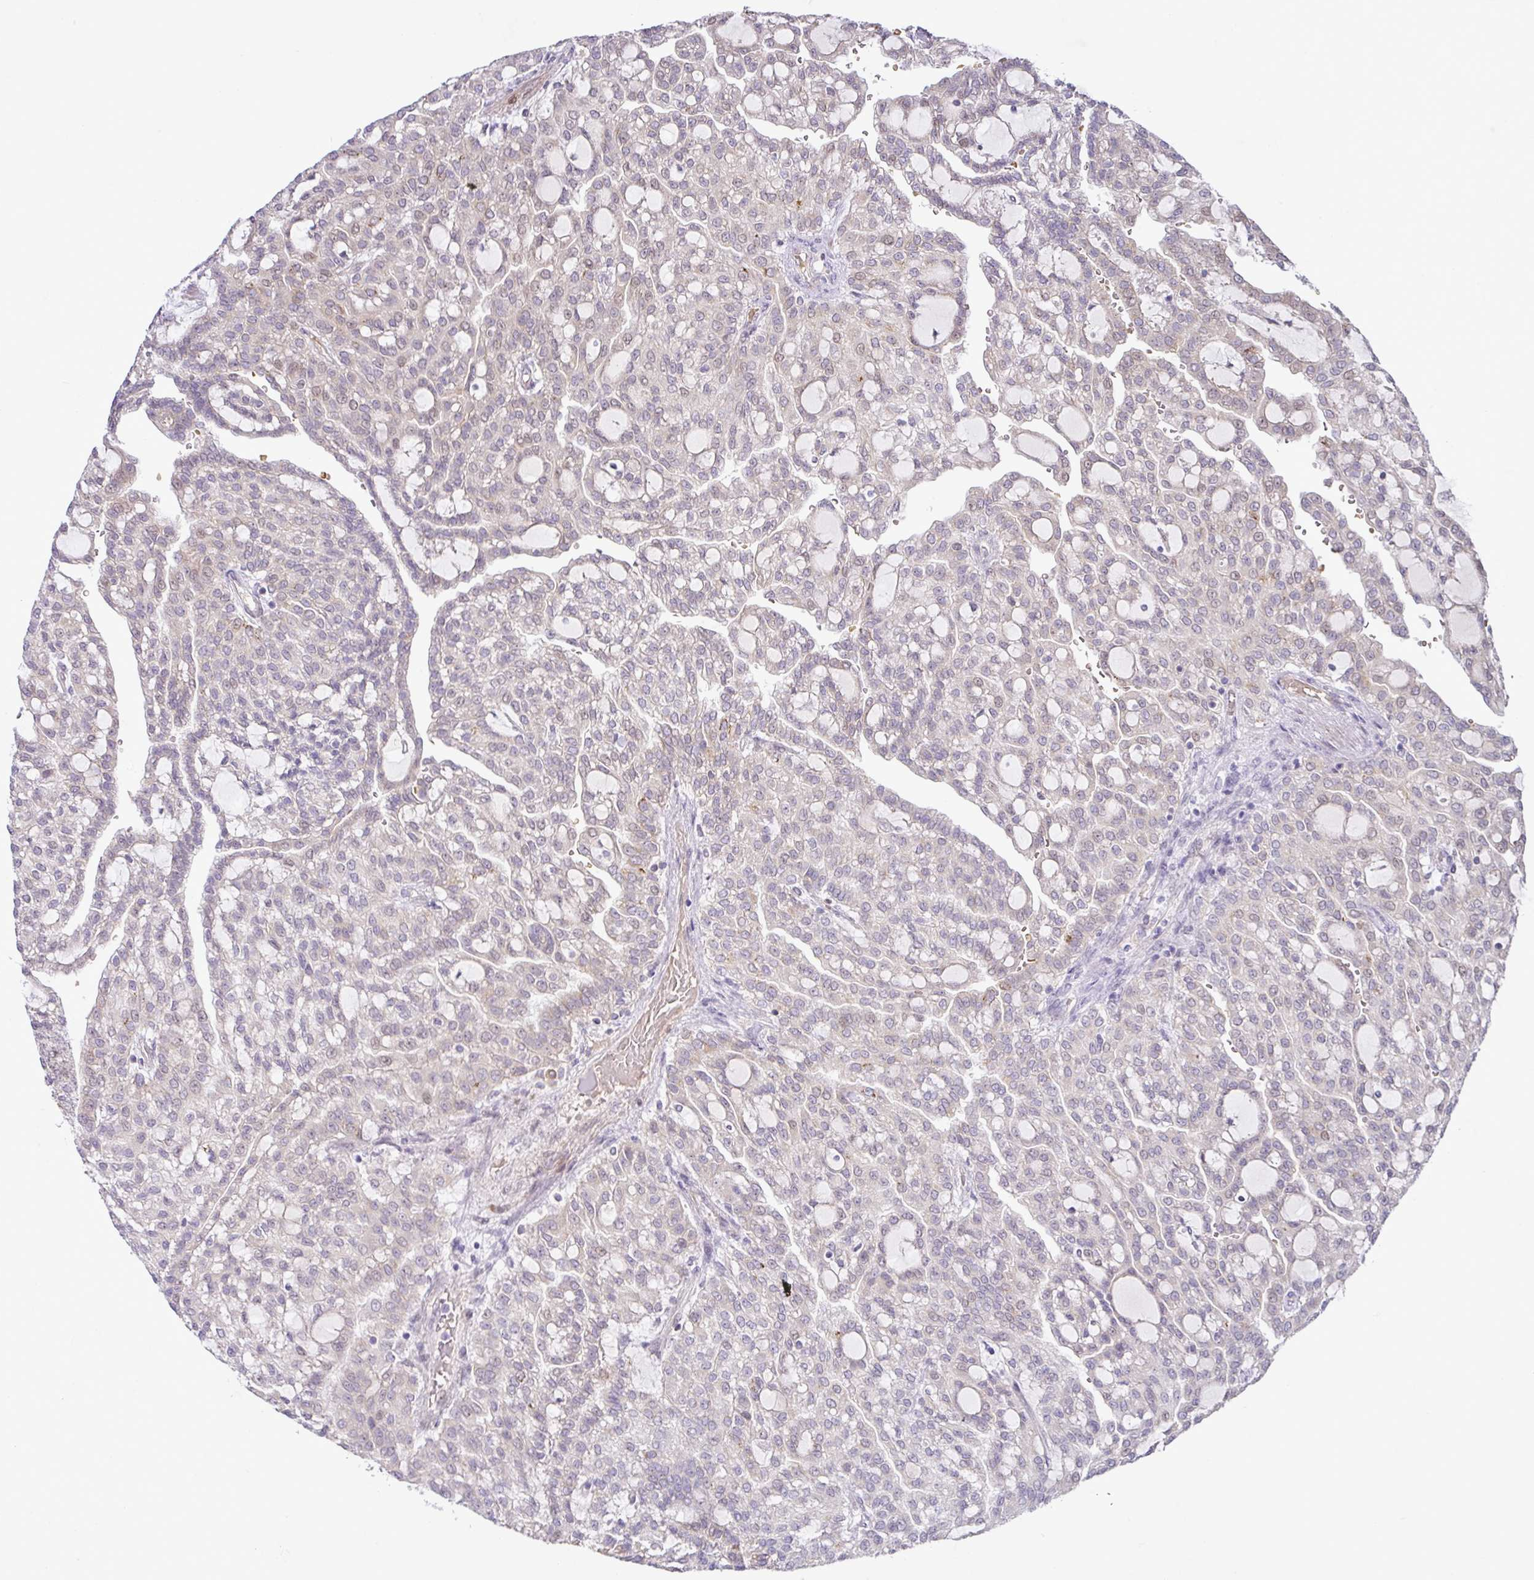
{"staining": {"intensity": "moderate", "quantity": "<25%", "location": "nuclear"}, "tissue": "renal cancer", "cell_type": "Tumor cells", "image_type": "cancer", "snomed": [{"axis": "morphology", "description": "Adenocarcinoma, NOS"}, {"axis": "topography", "description": "Kidney"}], "caption": "Protein expression analysis of renal cancer shows moderate nuclear staining in about <25% of tumor cells. (DAB (3,3'-diaminobenzidine) = brown stain, brightfield microscopy at high magnification).", "gene": "PARP2", "patient": {"sex": "male", "age": 63}}